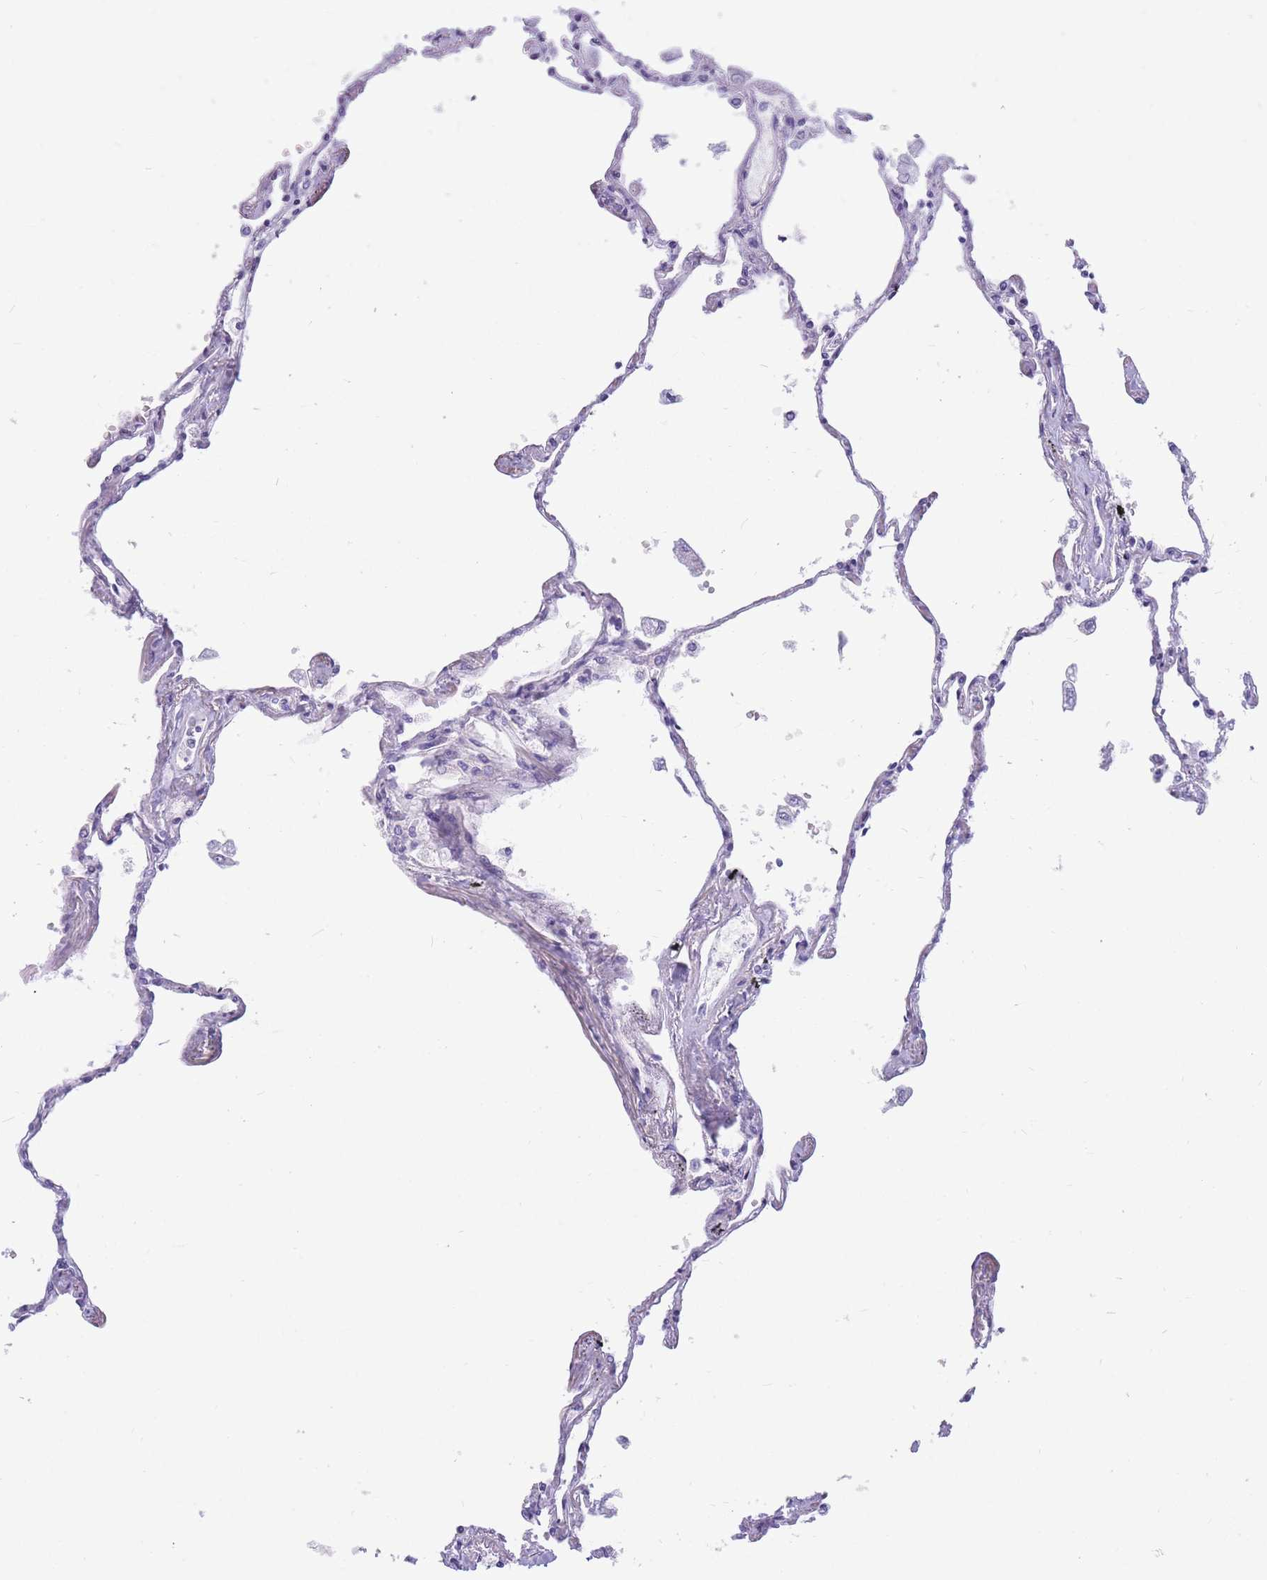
{"staining": {"intensity": "negative", "quantity": "none", "location": "none"}, "tissue": "lung", "cell_type": "Alveolar cells", "image_type": "normal", "snomed": [{"axis": "morphology", "description": "Normal tissue, NOS"}, {"axis": "topography", "description": "Lung"}], "caption": "Human lung stained for a protein using immunohistochemistry (IHC) demonstrates no staining in alveolar cells.", "gene": "DHRS11", "patient": {"sex": "female", "age": 67}}